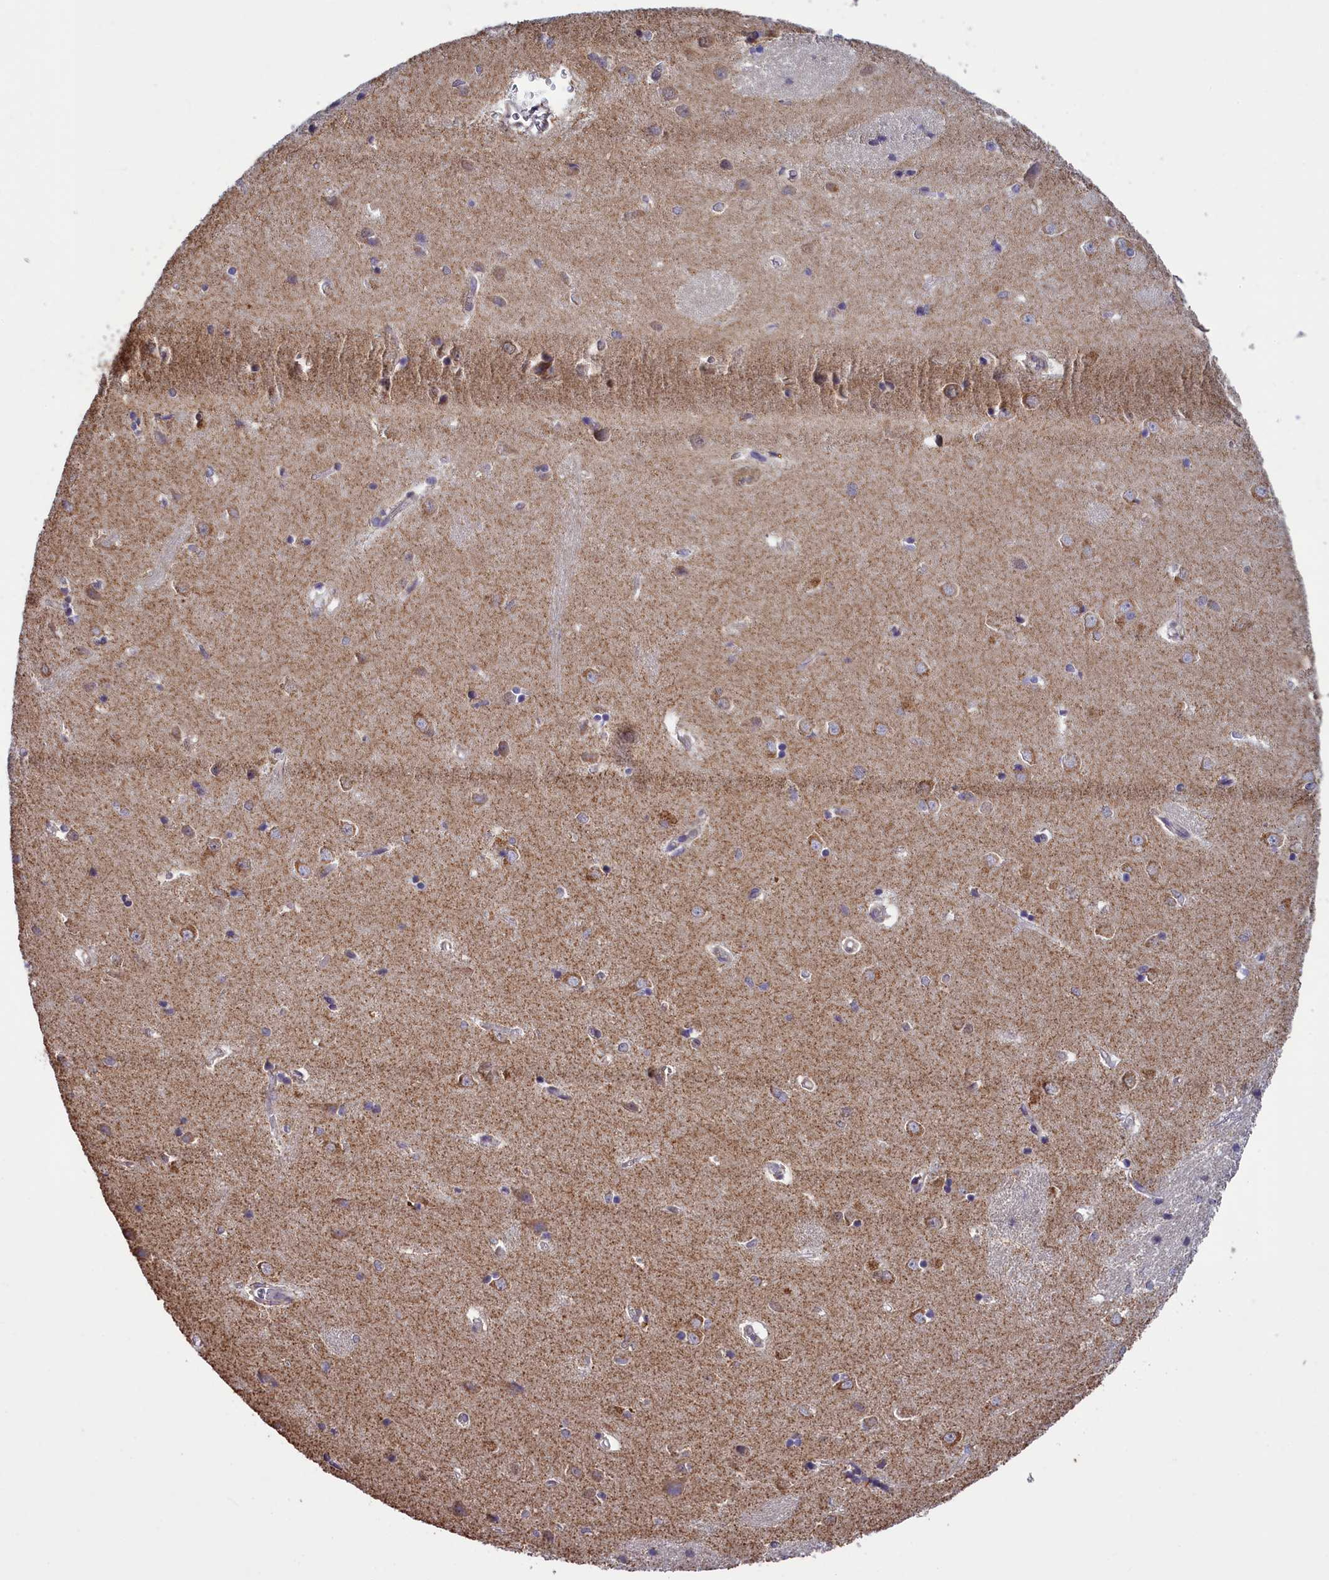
{"staining": {"intensity": "weak", "quantity": "<25%", "location": "cytoplasmic/membranous"}, "tissue": "caudate", "cell_type": "Glial cells", "image_type": "normal", "snomed": [{"axis": "morphology", "description": "Normal tissue, NOS"}, {"axis": "topography", "description": "Lateral ventricle wall"}], "caption": "Human caudate stained for a protein using immunohistochemistry shows no positivity in glial cells.", "gene": "ACAD8", "patient": {"sex": "male", "age": 37}}